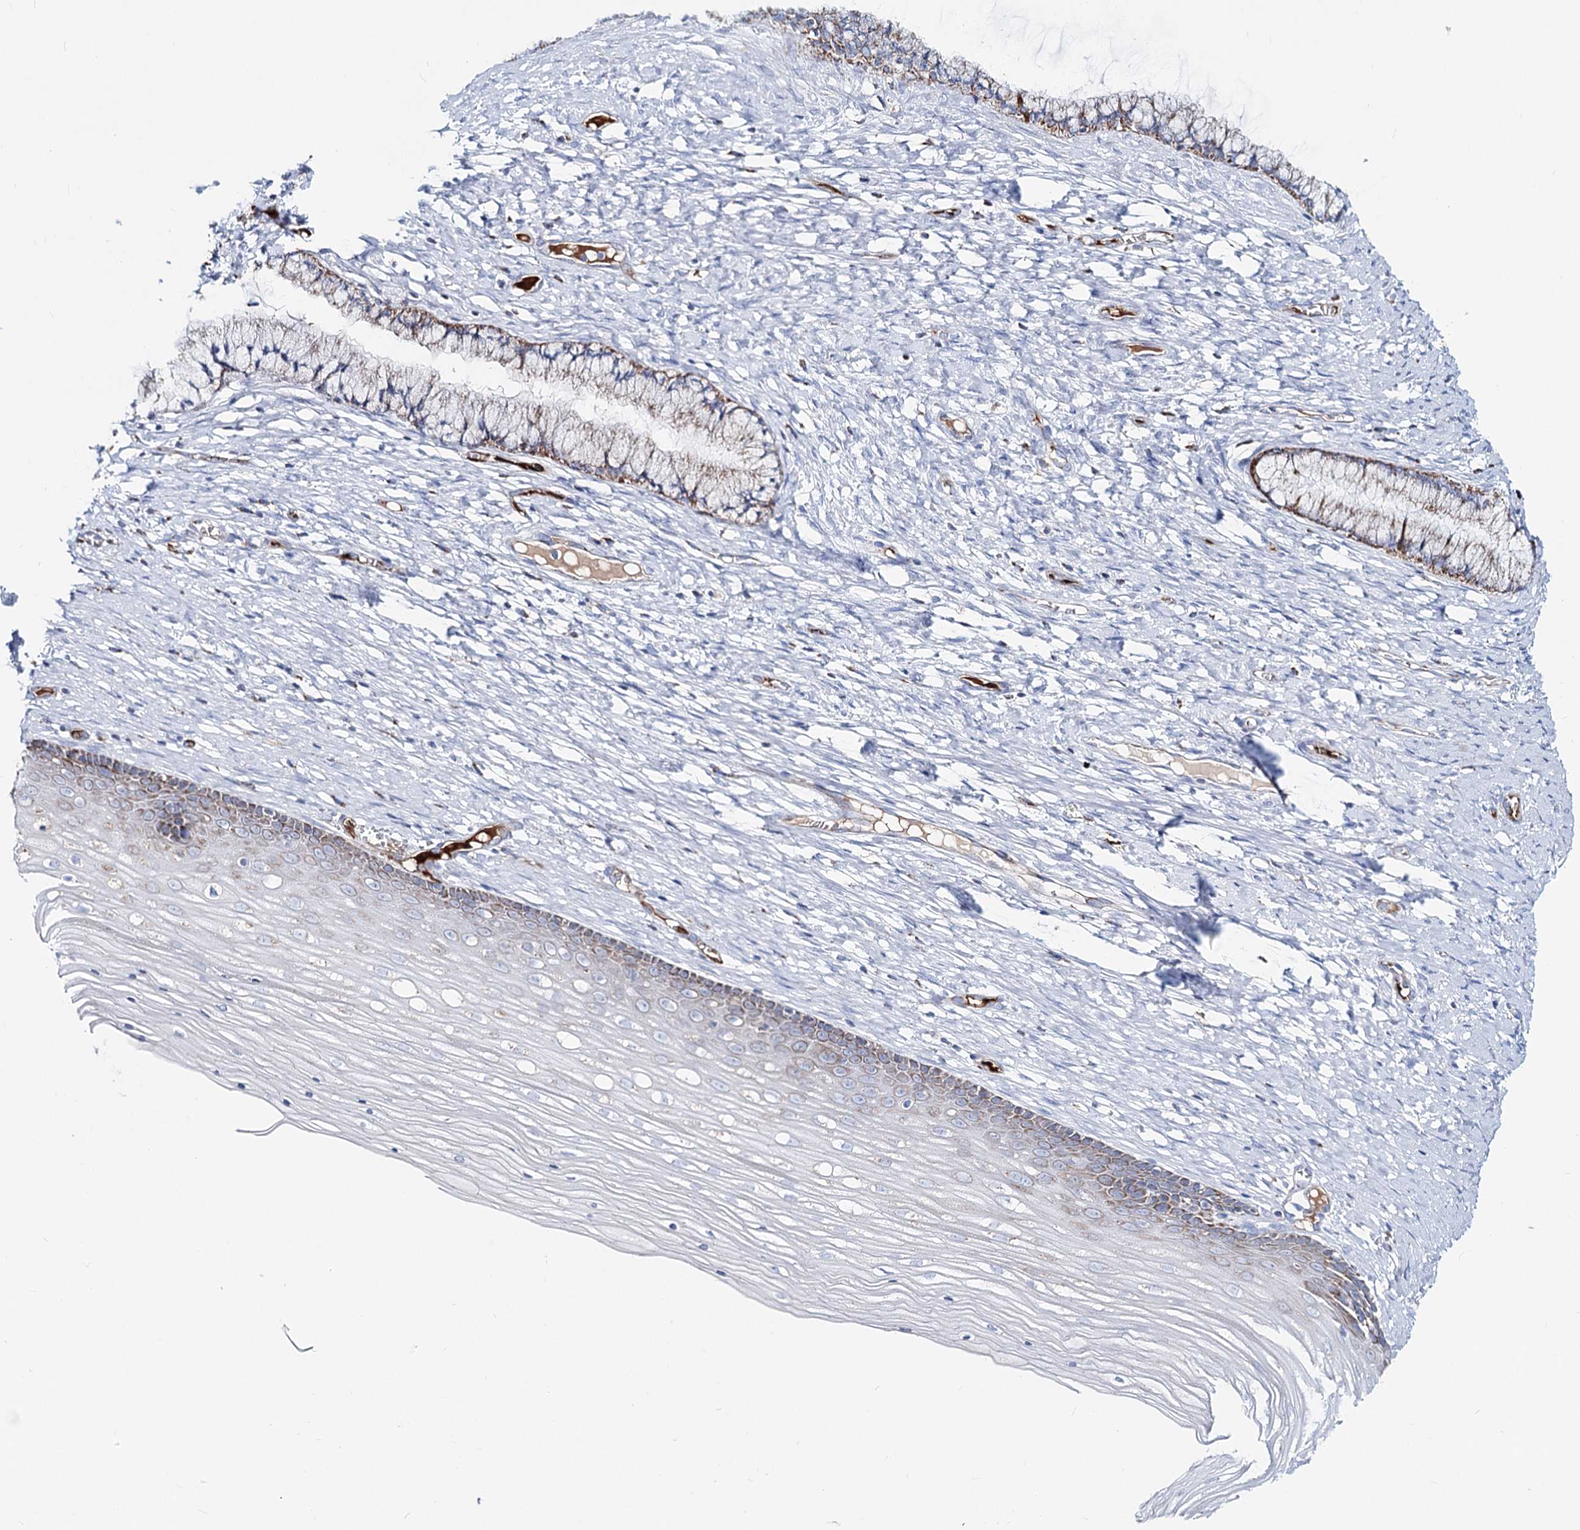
{"staining": {"intensity": "strong", "quantity": "<25%", "location": "cytoplasmic/membranous"}, "tissue": "cervix", "cell_type": "Glandular cells", "image_type": "normal", "snomed": [{"axis": "morphology", "description": "Normal tissue, NOS"}, {"axis": "topography", "description": "Cervix"}], "caption": "About <25% of glandular cells in unremarkable human cervix demonstrate strong cytoplasmic/membranous protein positivity as visualized by brown immunohistochemical staining.", "gene": "MCCC2", "patient": {"sex": "female", "age": 42}}